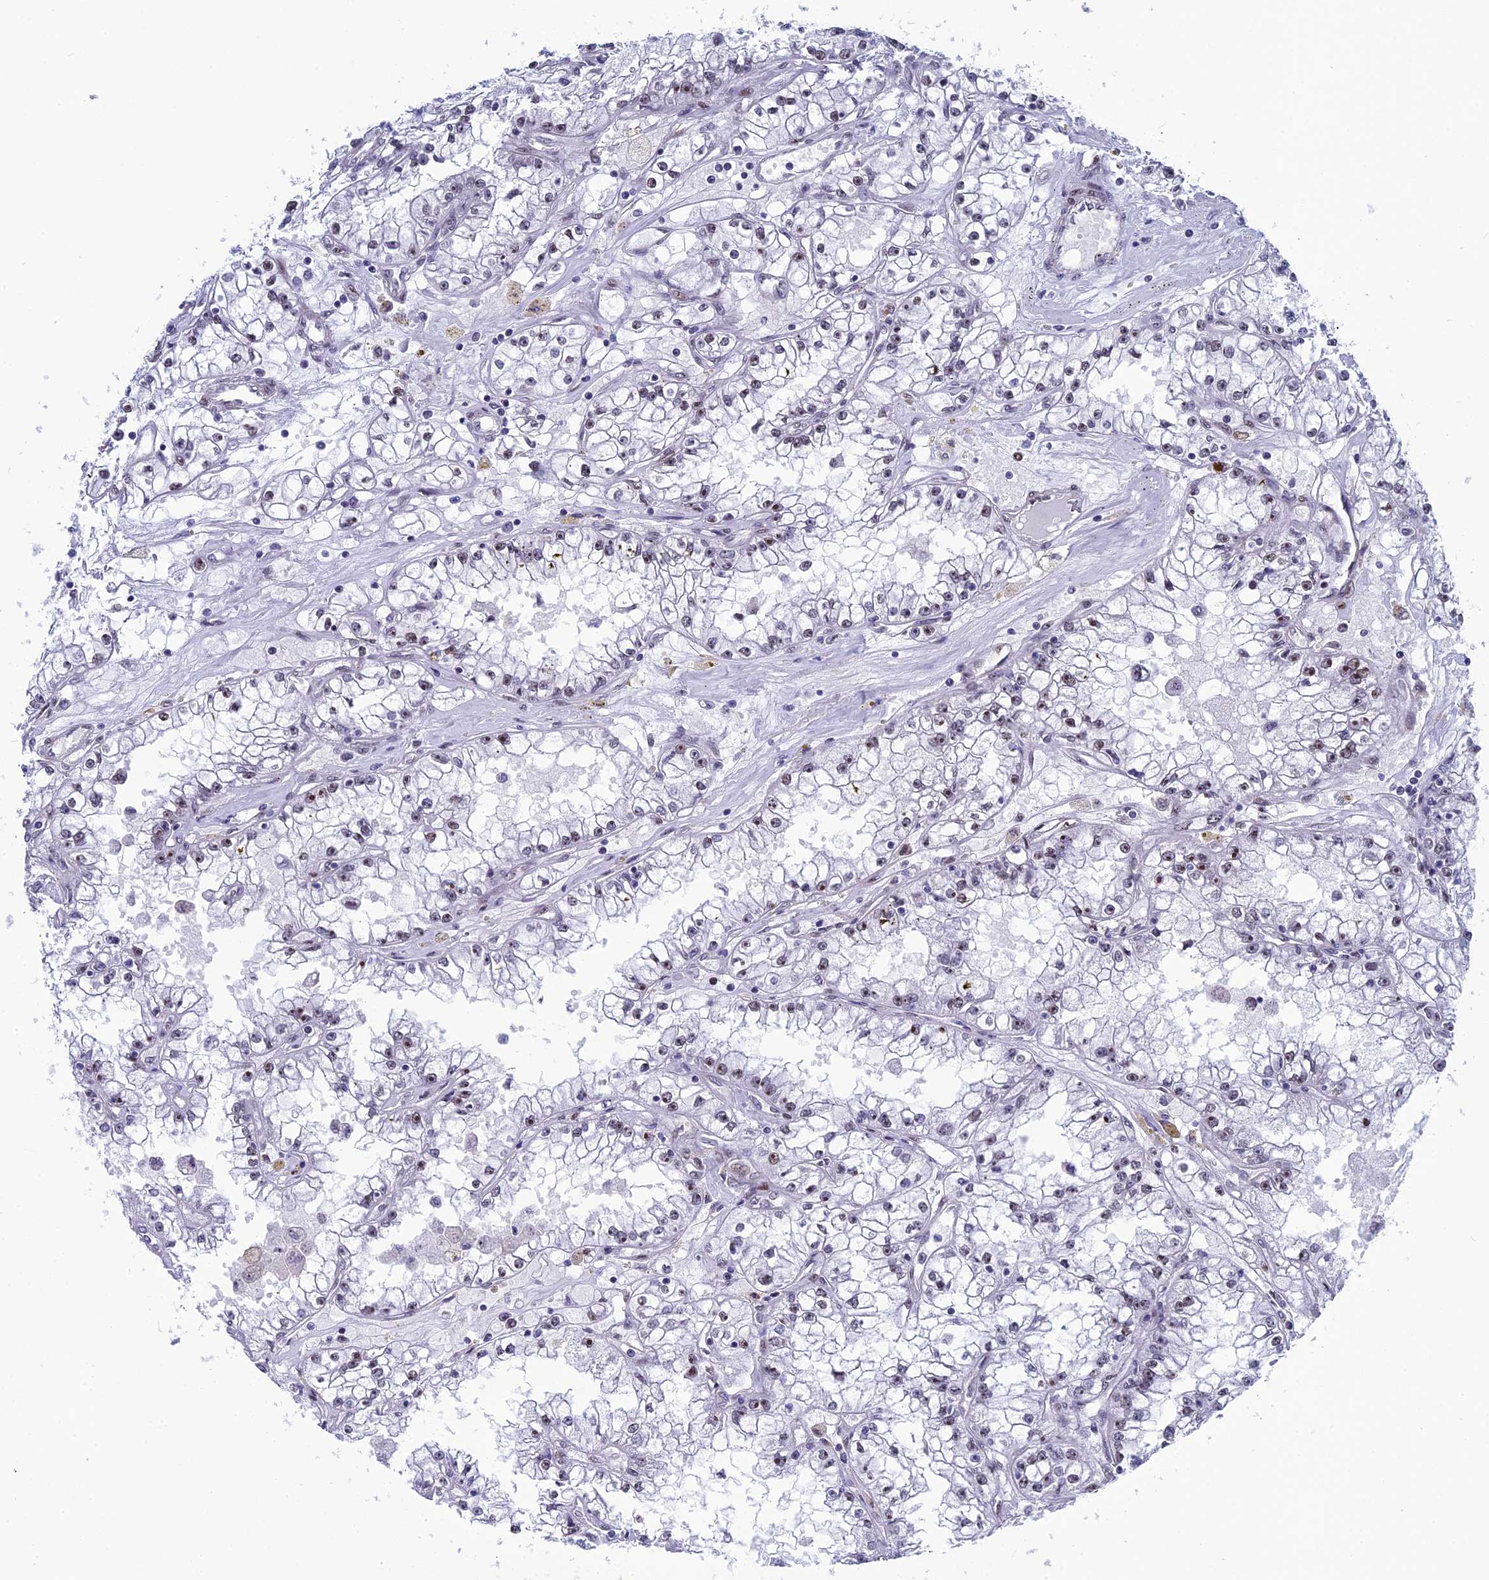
{"staining": {"intensity": "moderate", "quantity": "25%-75%", "location": "nuclear"}, "tissue": "renal cancer", "cell_type": "Tumor cells", "image_type": "cancer", "snomed": [{"axis": "morphology", "description": "Adenocarcinoma, NOS"}, {"axis": "topography", "description": "Kidney"}], "caption": "Immunohistochemical staining of renal adenocarcinoma demonstrates medium levels of moderate nuclear protein positivity in approximately 25%-75% of tumor cells. Nuclei are stained in blue.", "gene": "CCDC86", "patient": {"sex": "male", "age": 56}}